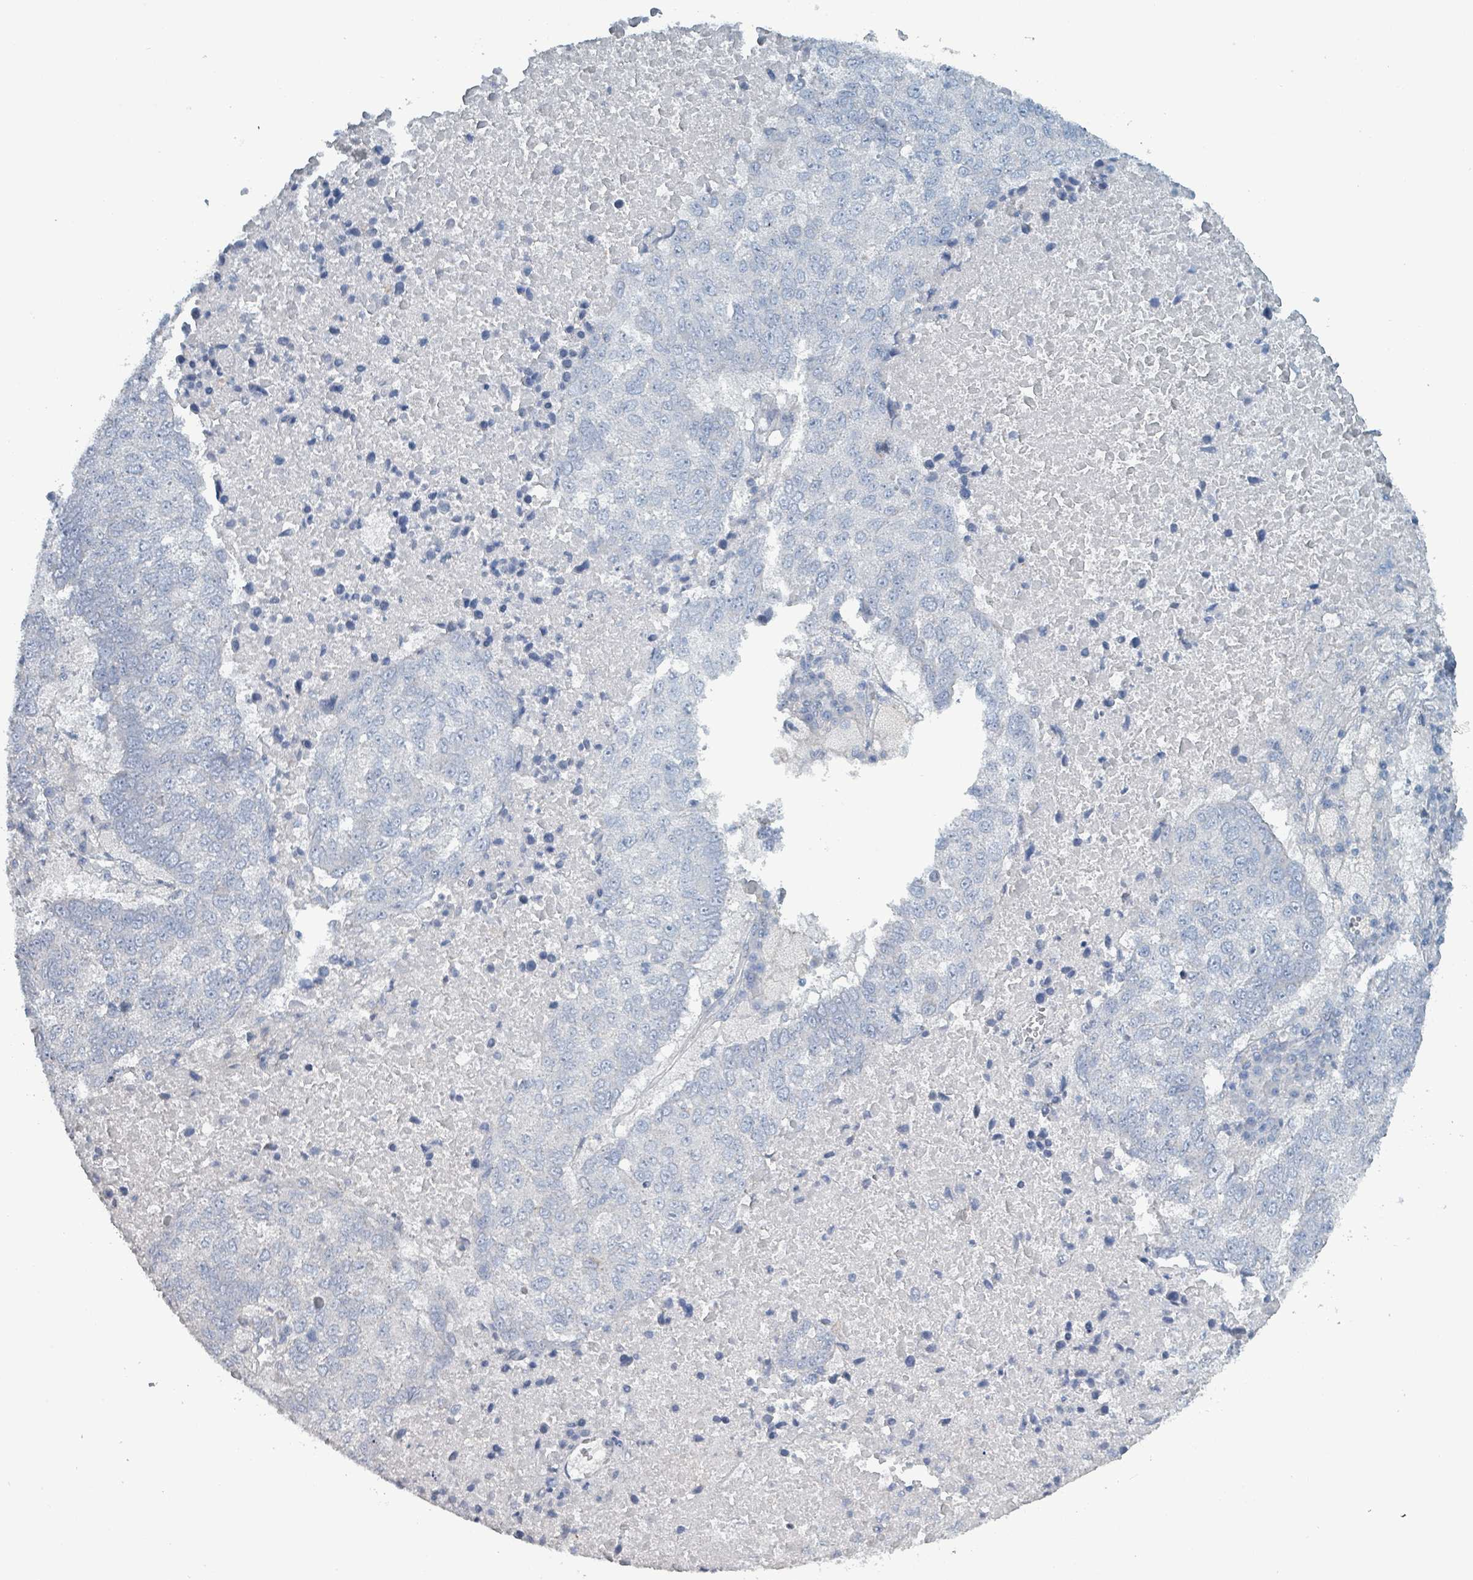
{"staining": {"intensity": "negative", "quantity": "none", "location": "none"}, "tissue": "lung cancer", "cell_type": "Tumor cells", "image_type": "cancer", "snomed": [{"axis": "morphology", "description": "Squamous cell carcinoma, NOS"}, {"axis": "topography", "description": "Lung"}], "caption": "This is an immunohistochemistry histopathology image of lung squamous cell carcinoma. There is no staining in tumor cells.", "gene": "TAAR5", "patient": {"sex": "male", "age": 73}}